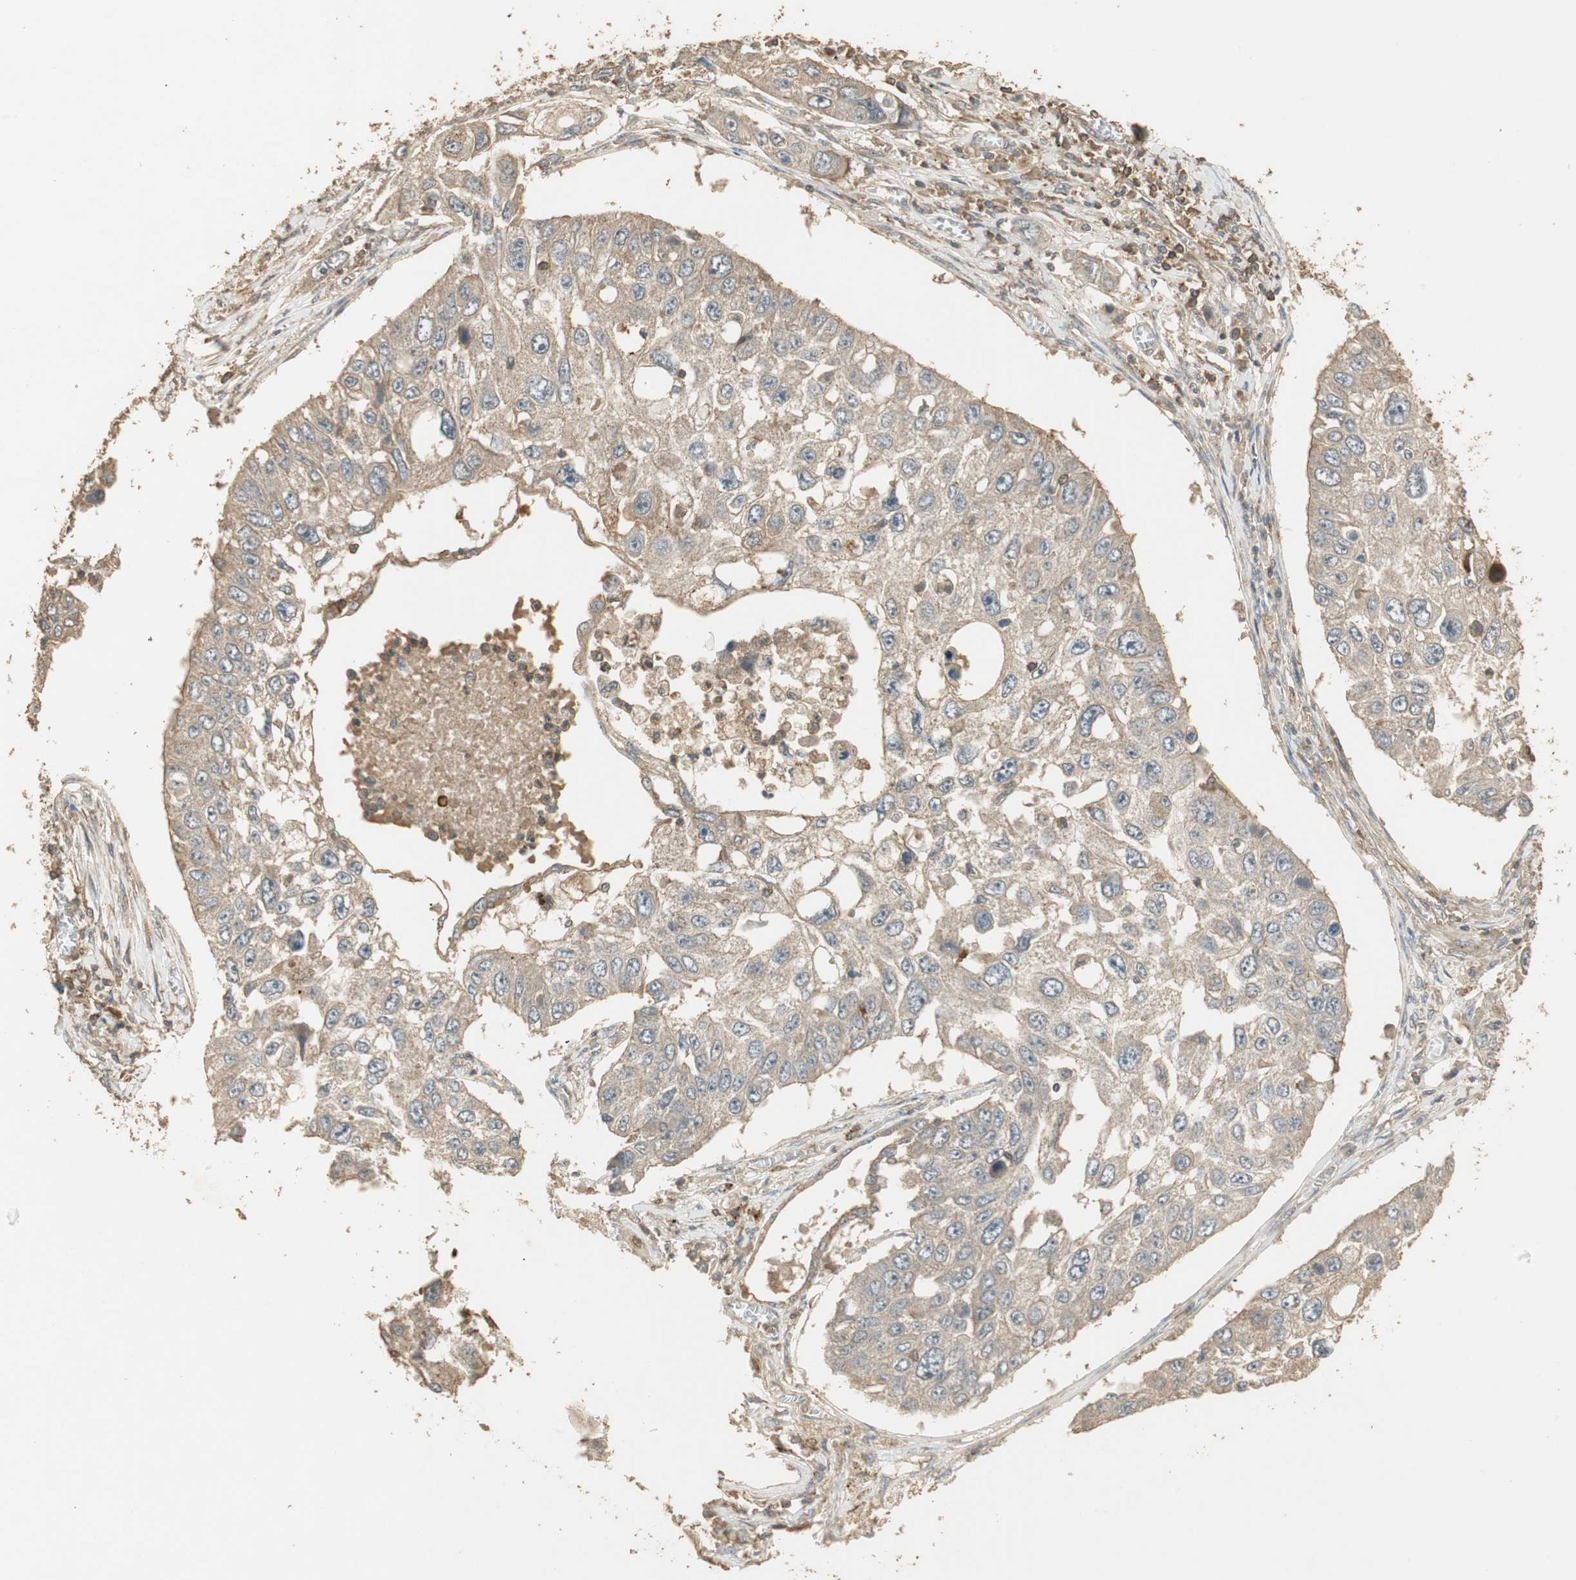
{"staining": {"intensity": "weak", "quantity": "<25%", "location": "cytoplasmic/membranous"}, "tissue": "lung cancer", "cell_type": "Tumor cells", "image_type": "cancer", "snomed": [{"axis": "morphology", "description": "Squamous cell carcinoma, NOS"}, {"axis": "topography", "description": "Lung"}], "caption": "Tumor cells show no significant staining in lung squamous cell carcinoma.", "gene": "USP2", "patient": {"sex": "male", "age": 71}}